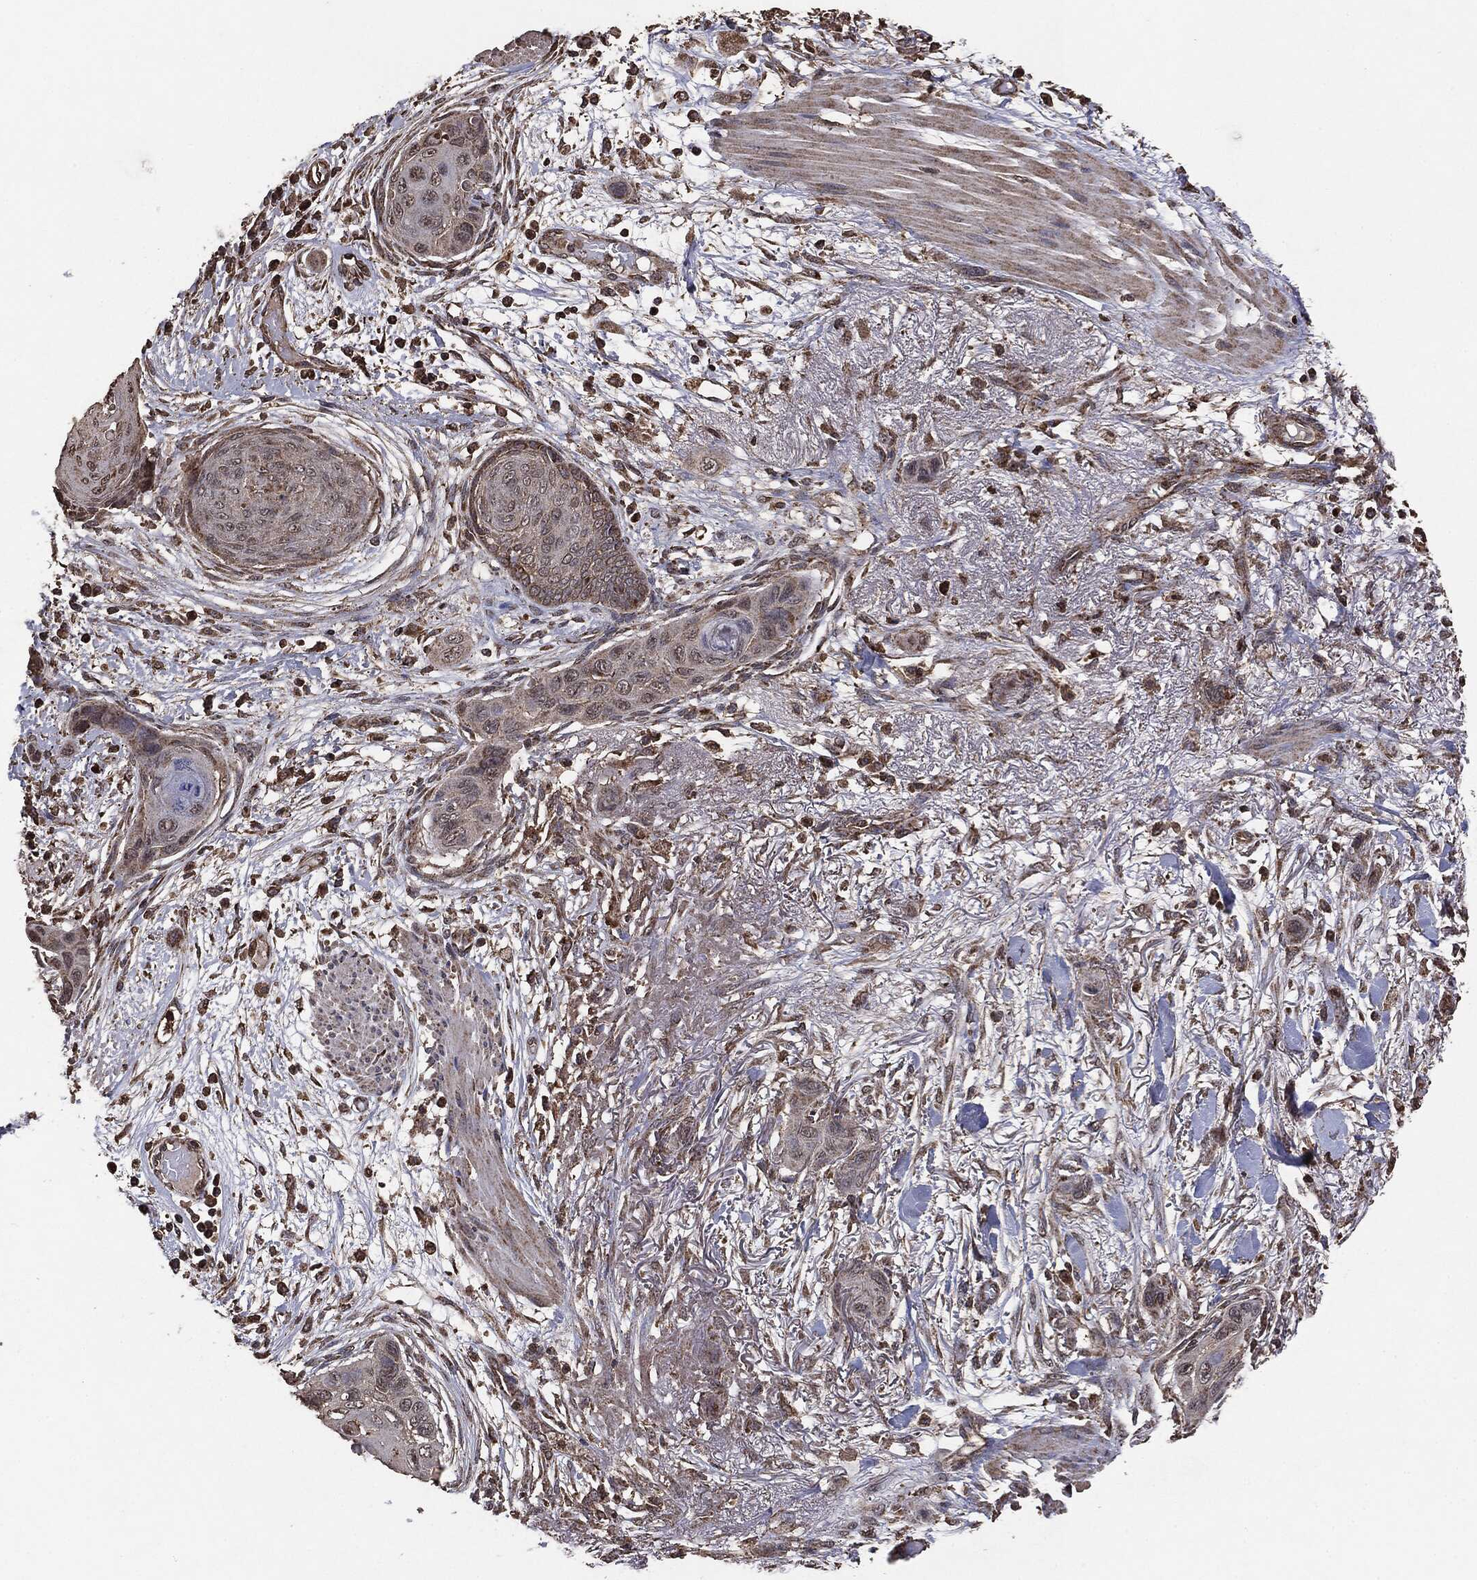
{"staining": {"intensity": "negative", "quantity": "none", "location": "none"}, "tissue": "skin cancer", "cell_type": "Tumor cells", "image_type": "cancer", "snomed": [{"axis": "morphology", "description": "Squamous cell carcinoma, NOS"}, {"axis": "topography", "description": "Skin"}], "caption": "The photomicrograph shows no significant positivity in tumor cells of skin squamous cell carcinoma.", "gene": "MTOR", "patient": {"sex": "male", "age": 79}}